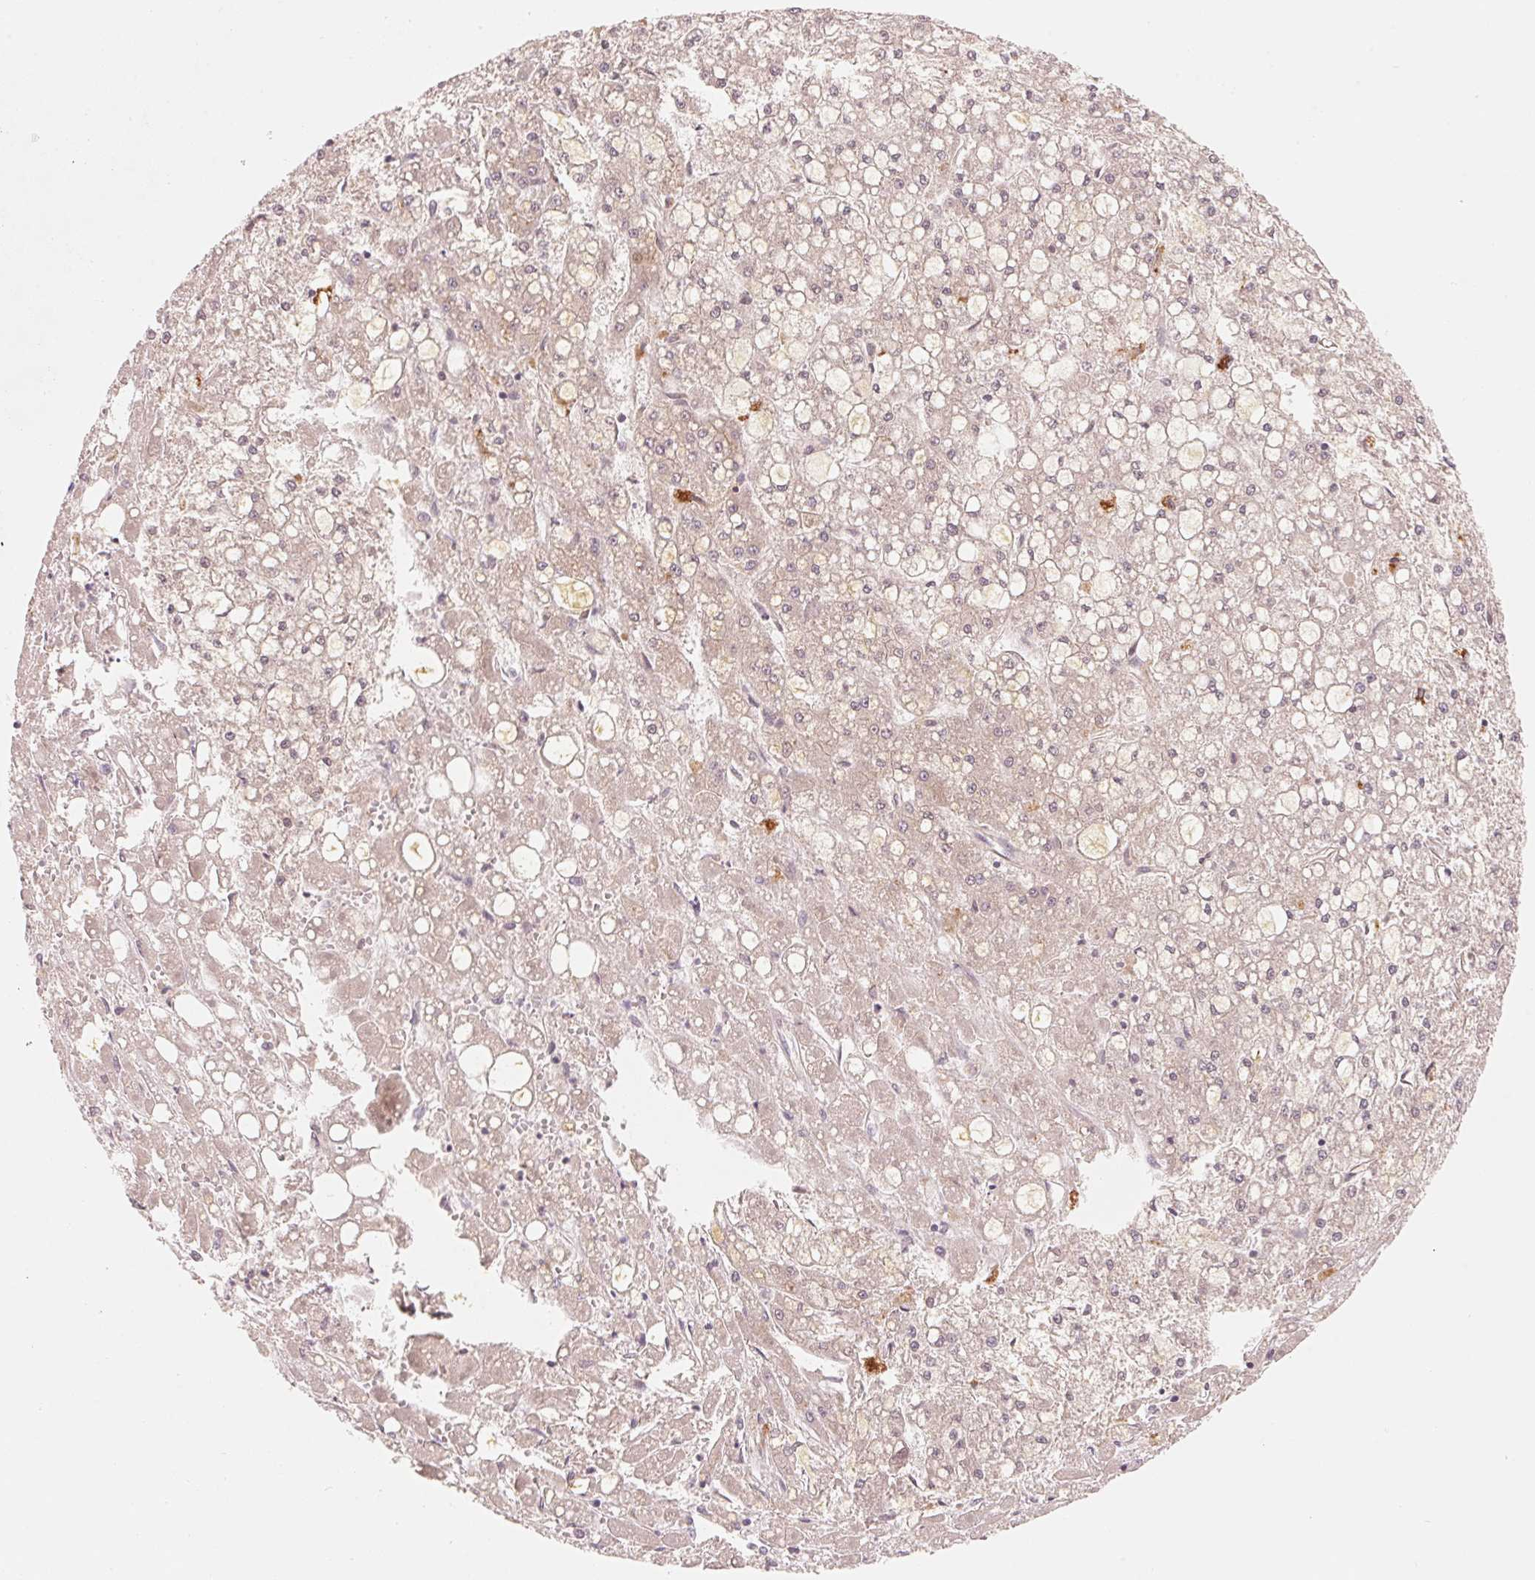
{"staining": {"intensity": "negative", "quantity": "none", "location": "none"}, "tissue": "liver cancer", "cell_type": "Tumor cells", "image_type": "cancer", "snomed": [{"axis": "morphology", "description": "Carcinoma, Hepatocellular, NOS"}, {"axis": "topography", "description": "Liver"}], "caption": "An immunohistochemistry photomicrograph of liver cancer is shown. There is no staining in tumor cells of liver cancer. (Stains: DAB (3,3'-diaminobenzidine) IHC with hematoxylin counter stain, Microscopy: brightfield microscopy at high magnification).", "gene": "CFHR2", "patient": {"sex": "male", "age": 67}}